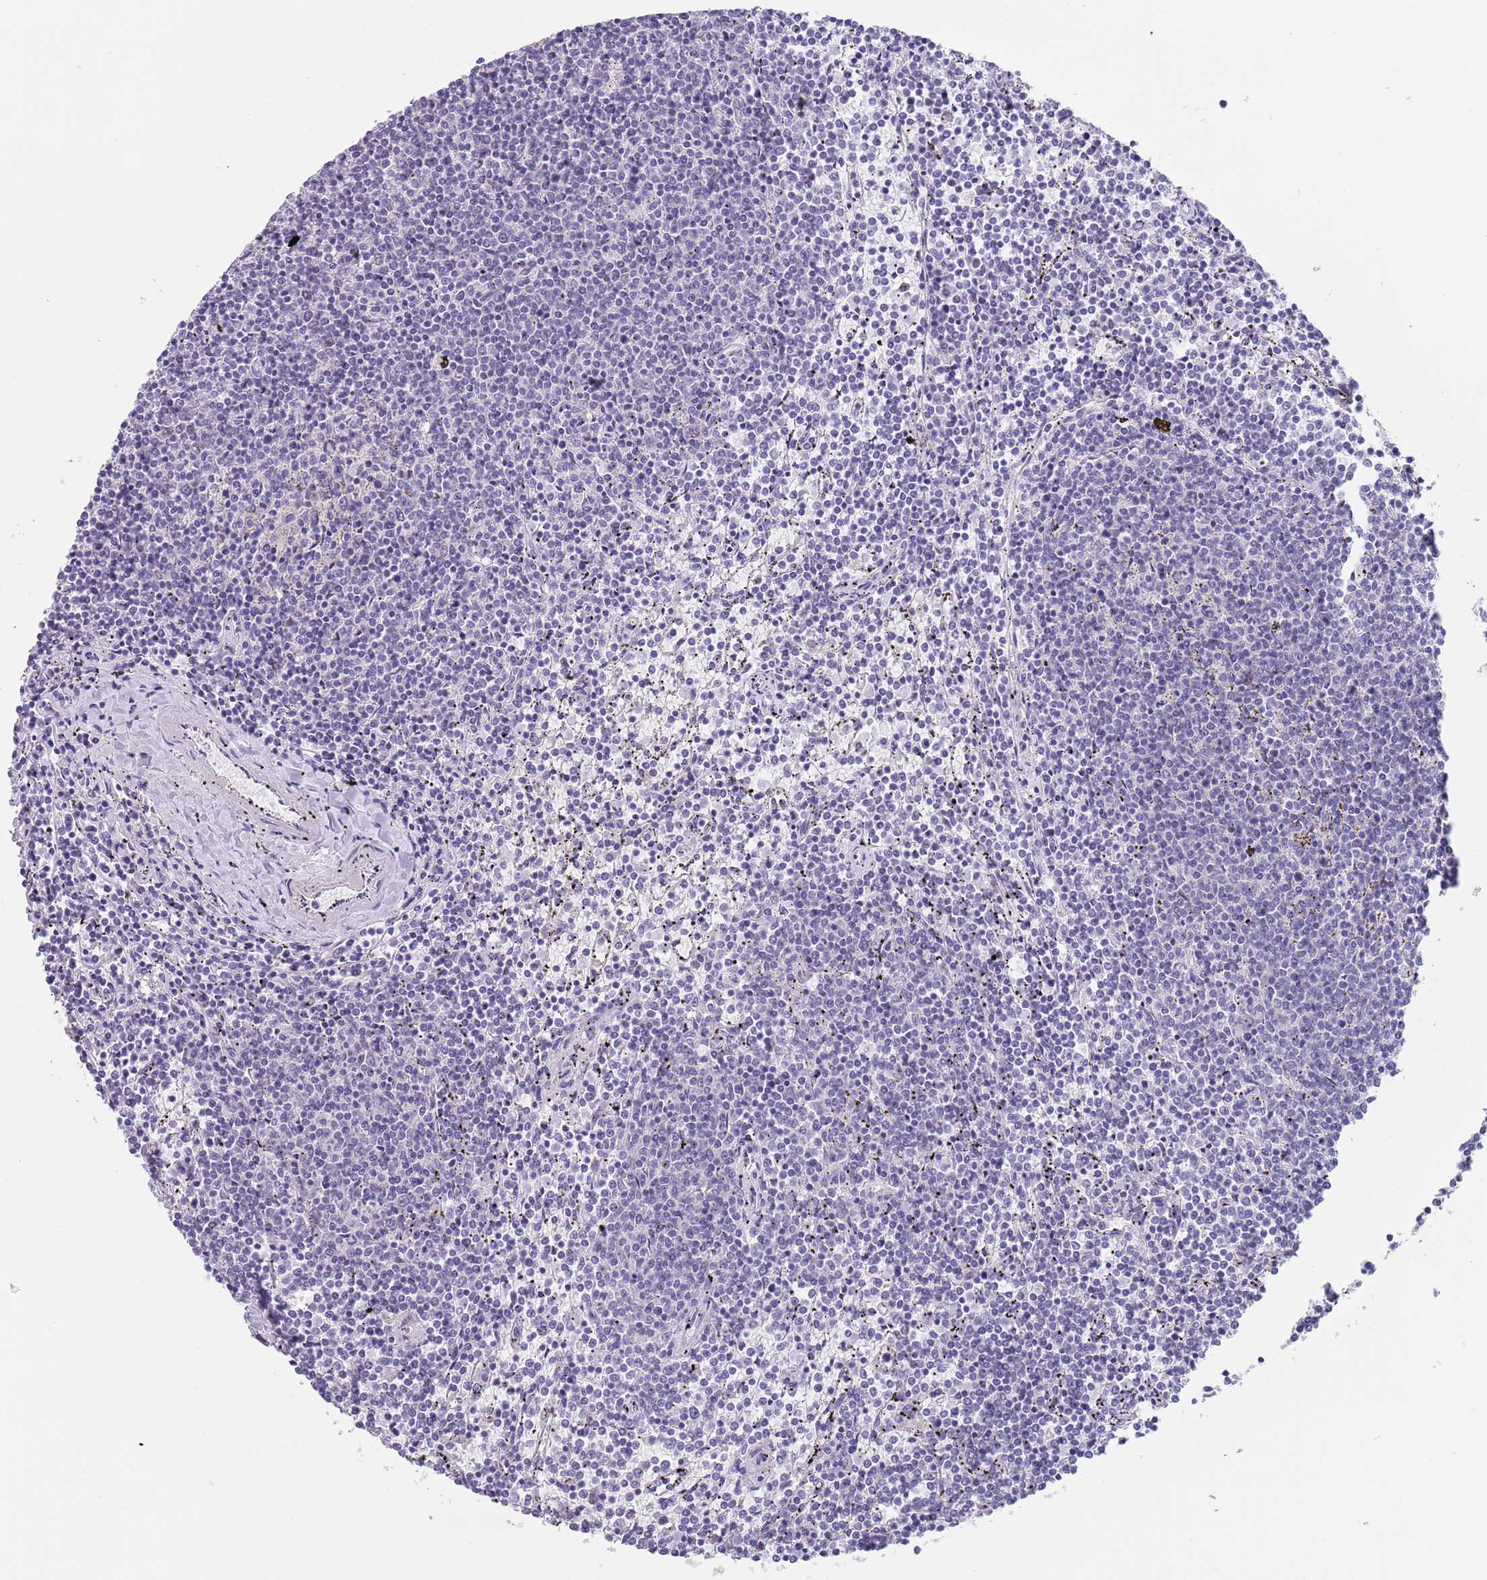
{"staining": {"intensity": "negative", "quantity": "none", "location": "none"}, "tissue": "lymphoma", "cell_type": "Tumor cells", "image_type": "cancer", "snomed": [{"axis": "morphology", "description": "Malignant lymphoma, non-Hodgkin's type, Low grade"}, {"axis": "topography", "description": "Spleen"}], "caption": "Human lymphoma stained for a protein using immunohistochemistry (IHC) demonstrates no positivity in tumor cells.", "gene": "SPIRE2", "patient": {"sex": "female", "age": 50}}